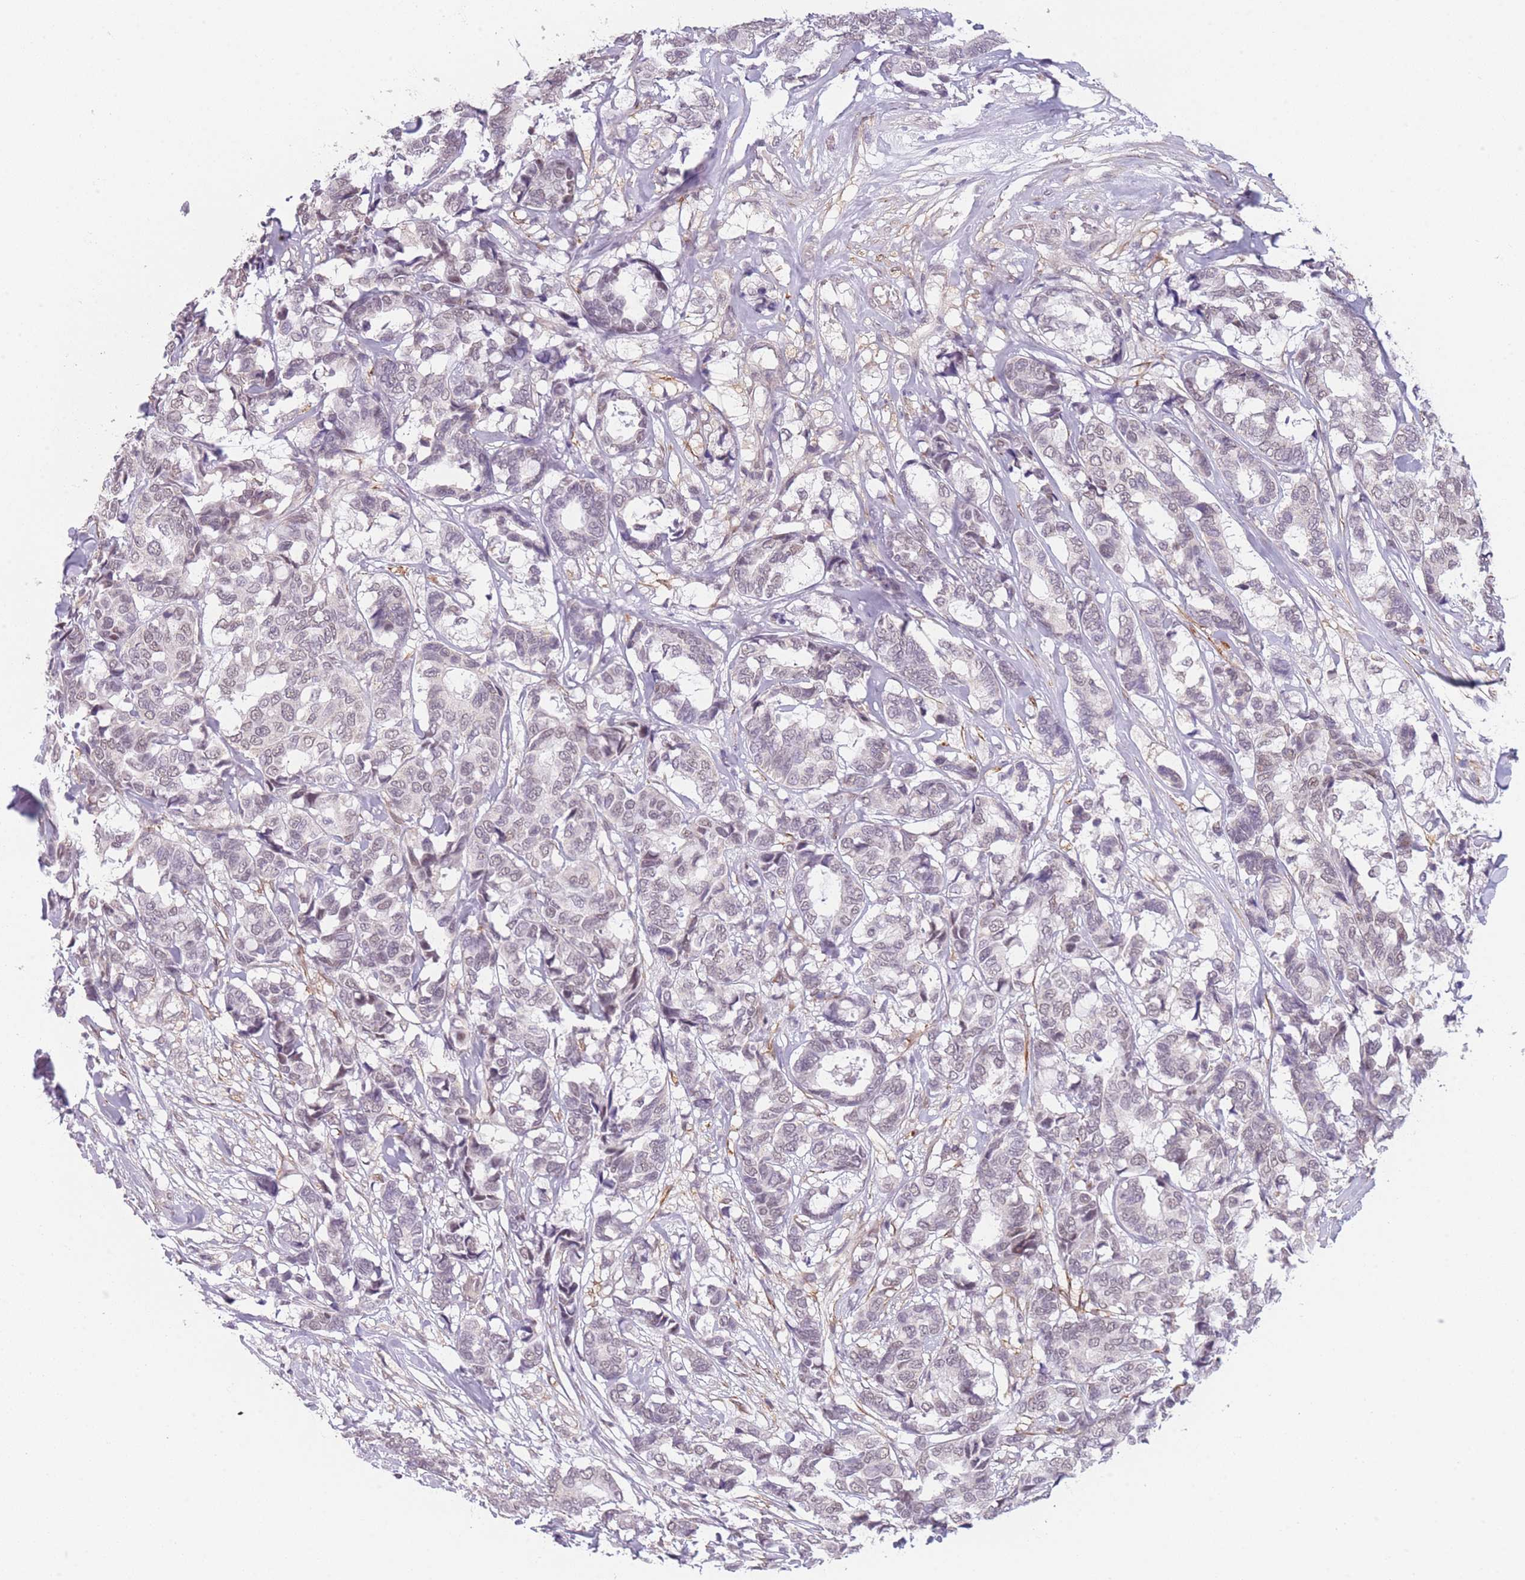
{"staining": {"intensity": "weak", "quantity": "<25%", "location": "nuclear"}, "tissue": "breast cancer", "cell_type": "Tumor cells", "image_type": "cancer", "snomed": [{"axis": "morphology", "description": "Duct carcinoma"}, {"axis": "topography", "description": "Breast"}], "caption": "IHC of human breast infiltrating ductal carcinoma displays no expression in tumor cells. (DAB (3,3'-diaminobenzidine) immunohistochemistry (IHC), high magnification).", "gene": "SIN3B", "patient": {"sex": "female", "age": 87}}